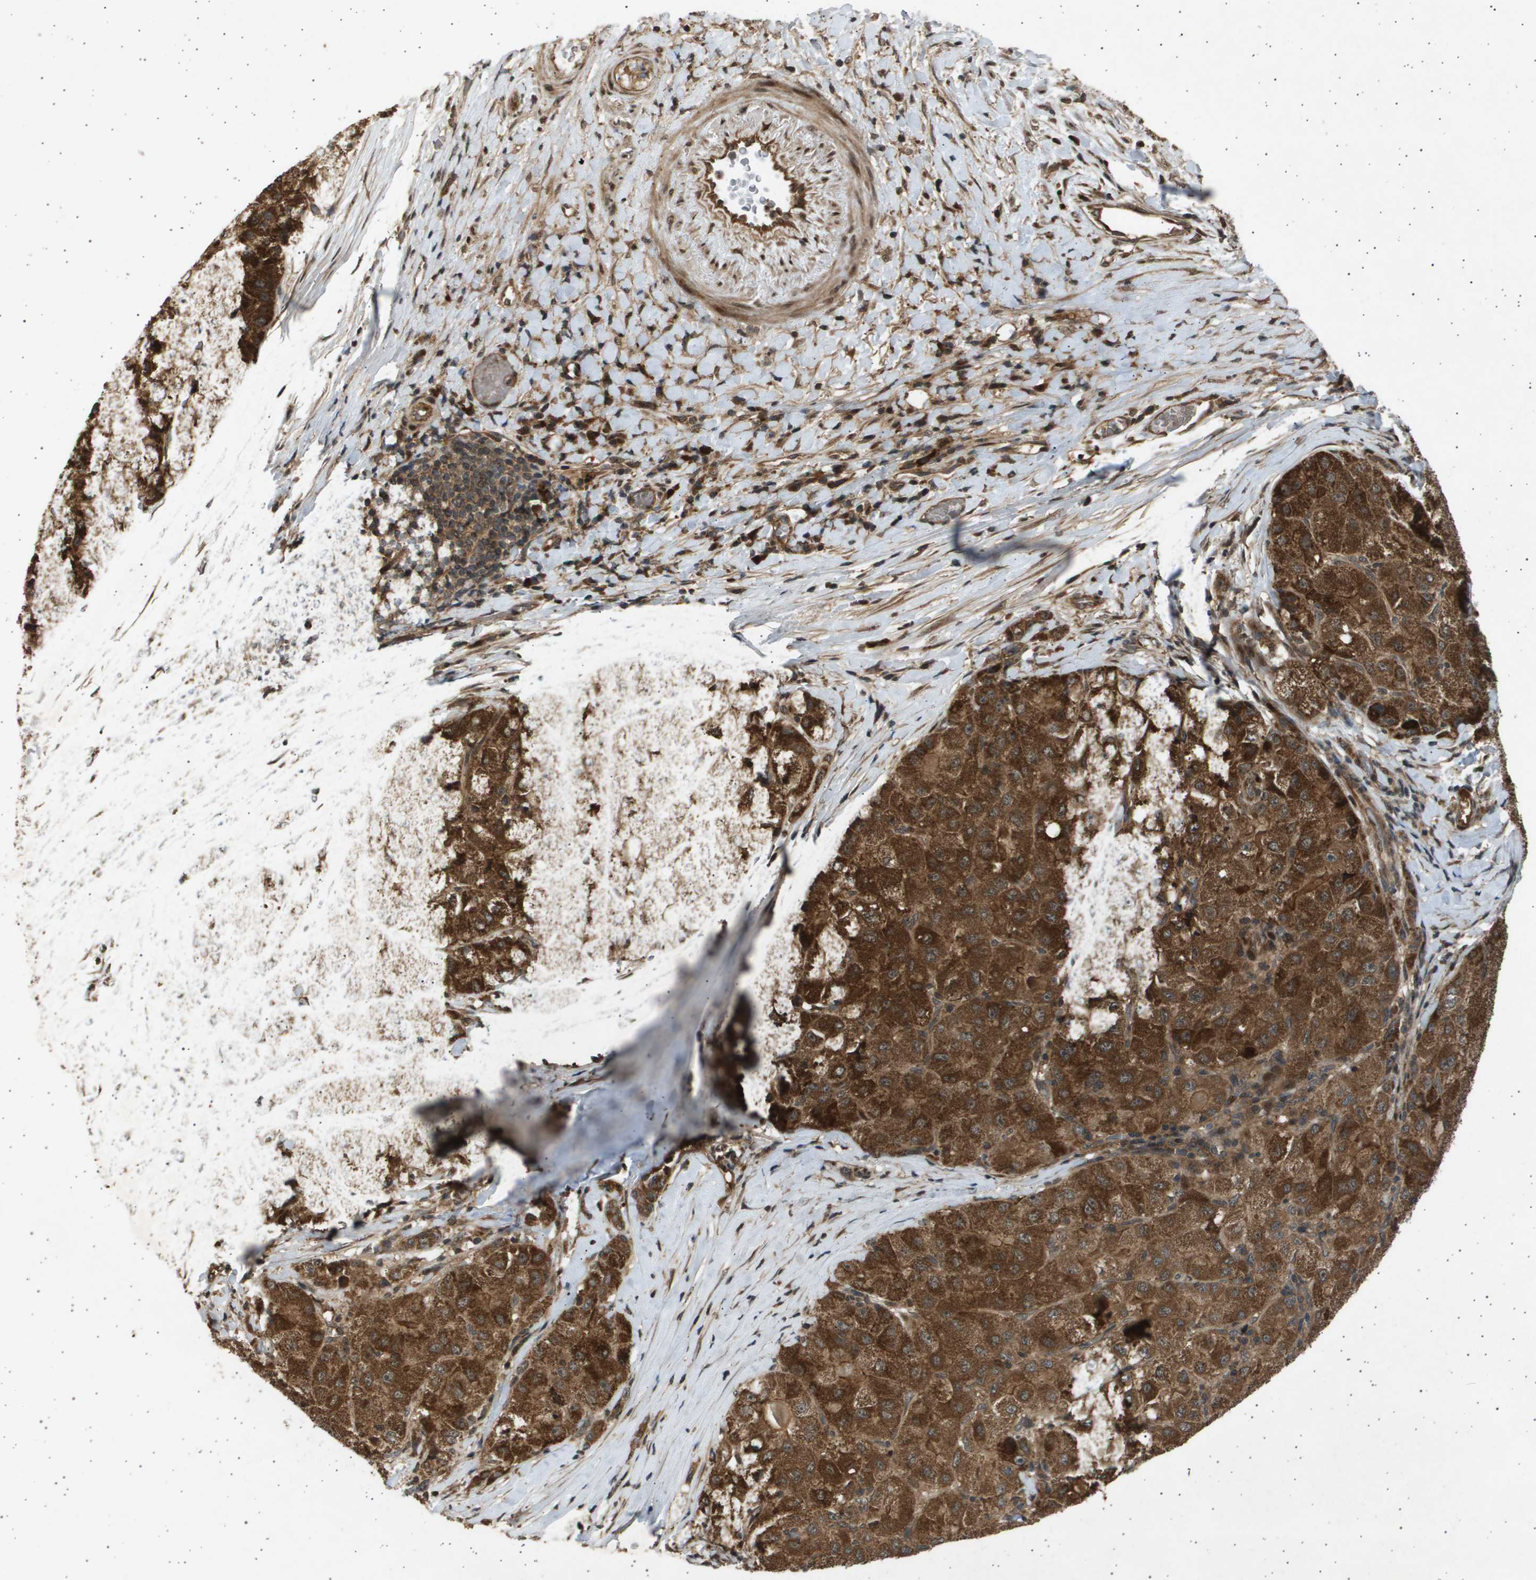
{"staining": {"intensity": "strong", "quantity": ">75%", "location": "cytoplasmic/membranous"}, "tissue": "liver cancer", "cell_type": "Tumor cells", "image_type": "cancer", "snomed": [{"axis": "morphology", "description": "Carcinoma, Hepatocellular, NOS"}, {"axis": "topography", "description": "Liver"}], "caption": "Hepatocellular carcinoma (liver) stained with a brown dye shows strong cytoplasmic/membranous positive positivity in about >75% of tumor cells.", "gene": "TNRC6A", "patient": {"sex": "male", "age": 80}}